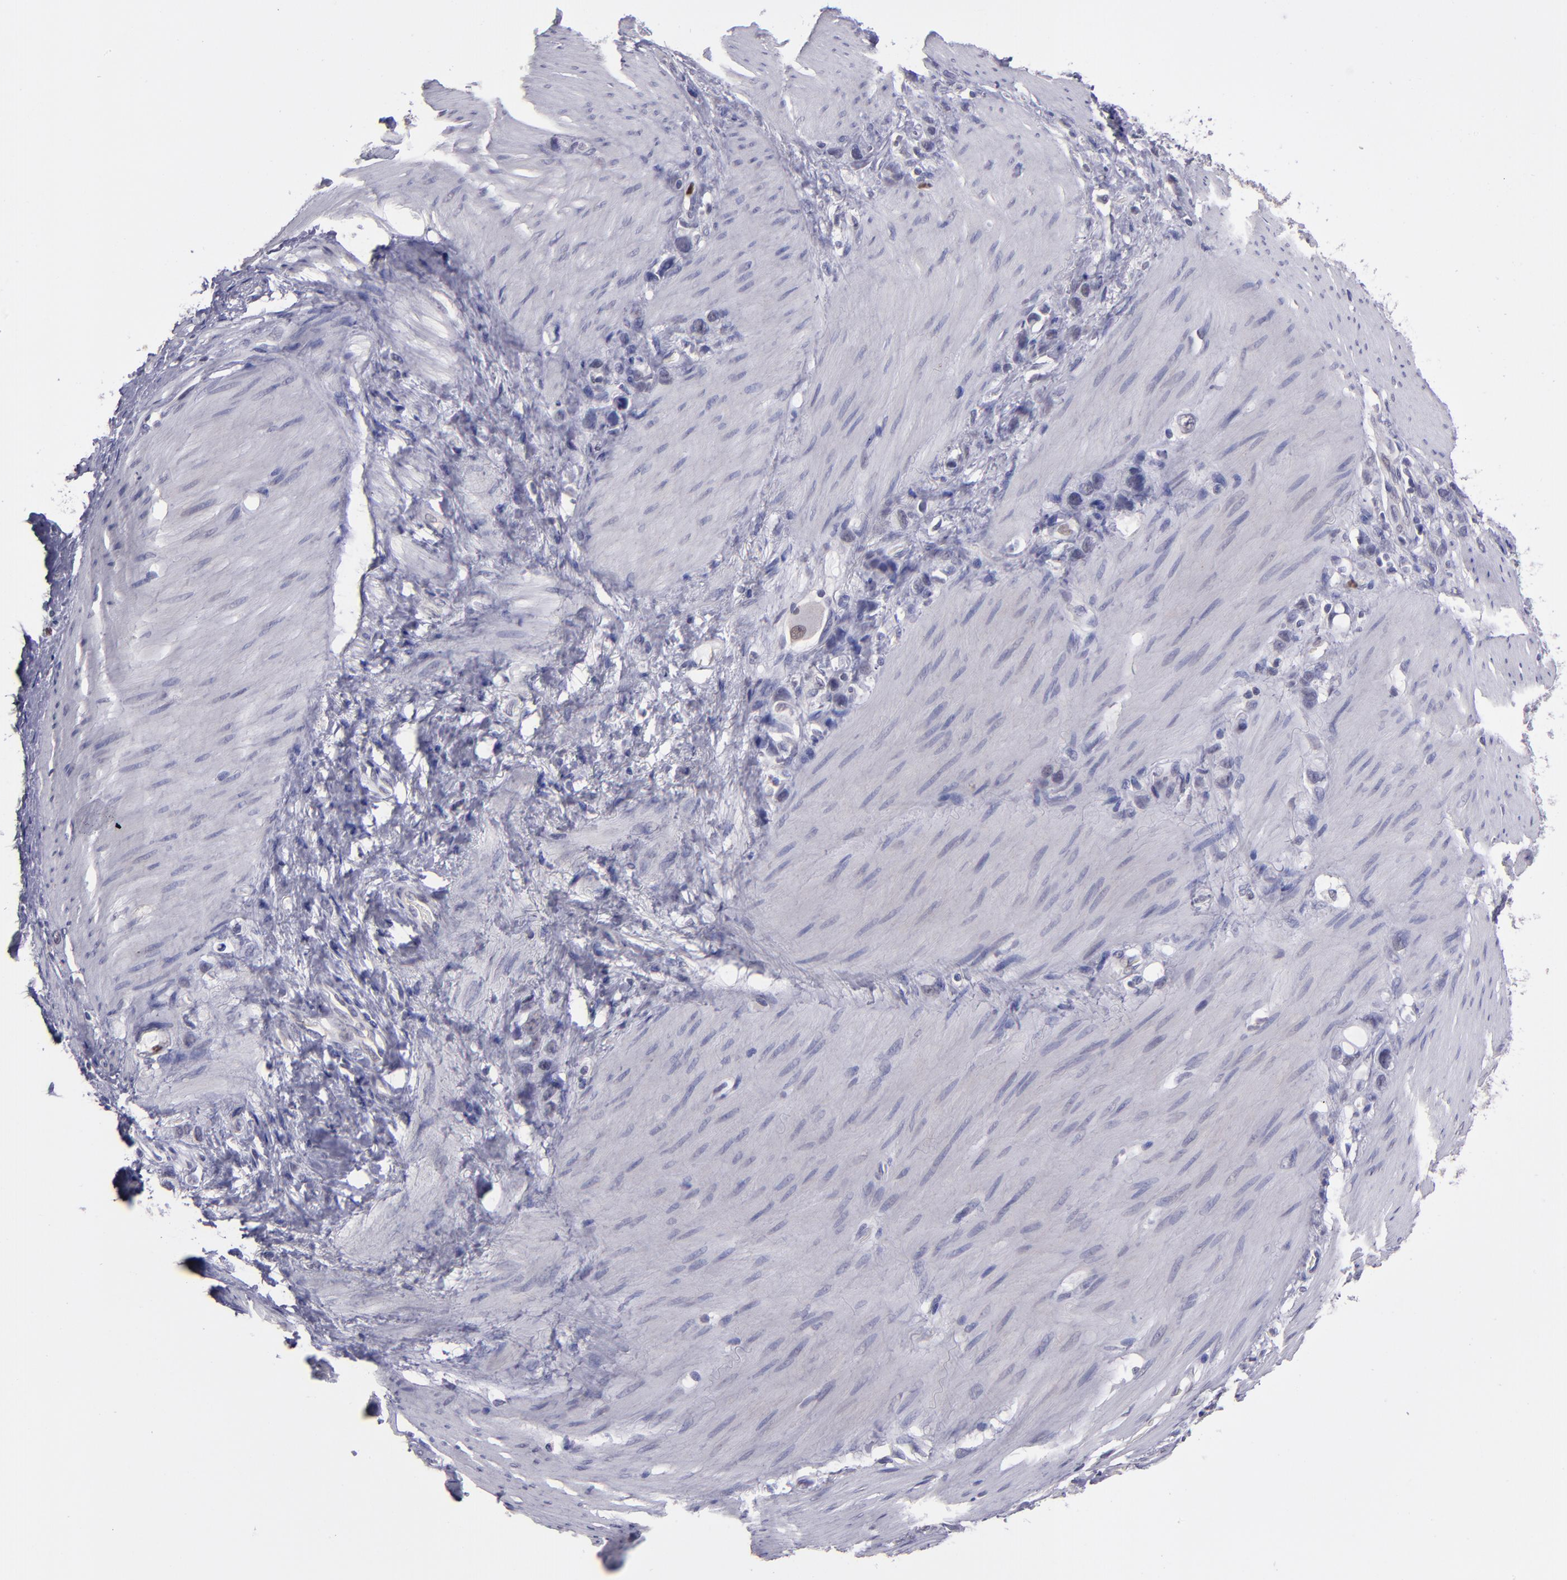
{"staining": {"intensity": "negative", "quantity": "none", "location": "none"}, "tissue": "stomach cancer", "cell_type": "Tumor cells", "image_type": "cancer", "snomed": [{"axis": "morphology", "description": "Normal tissue, NOS"}, {"axis": "morphology", "description": "Adenocarcinoma, NOS"}, {"axis": "morphology", "description": "Adenocarcinoma, High grade"}, {"axis": "topography", "description": "Stomach, upper"}, {"axis": "topography", "description": "Stomach"}], "caption": "Protein analysis of stomach cancer (adenocarcinoma) shows no significant staining in tumor cells.", "gene": "CEBPE", "patient": {"sex": "female", "age": 65}}